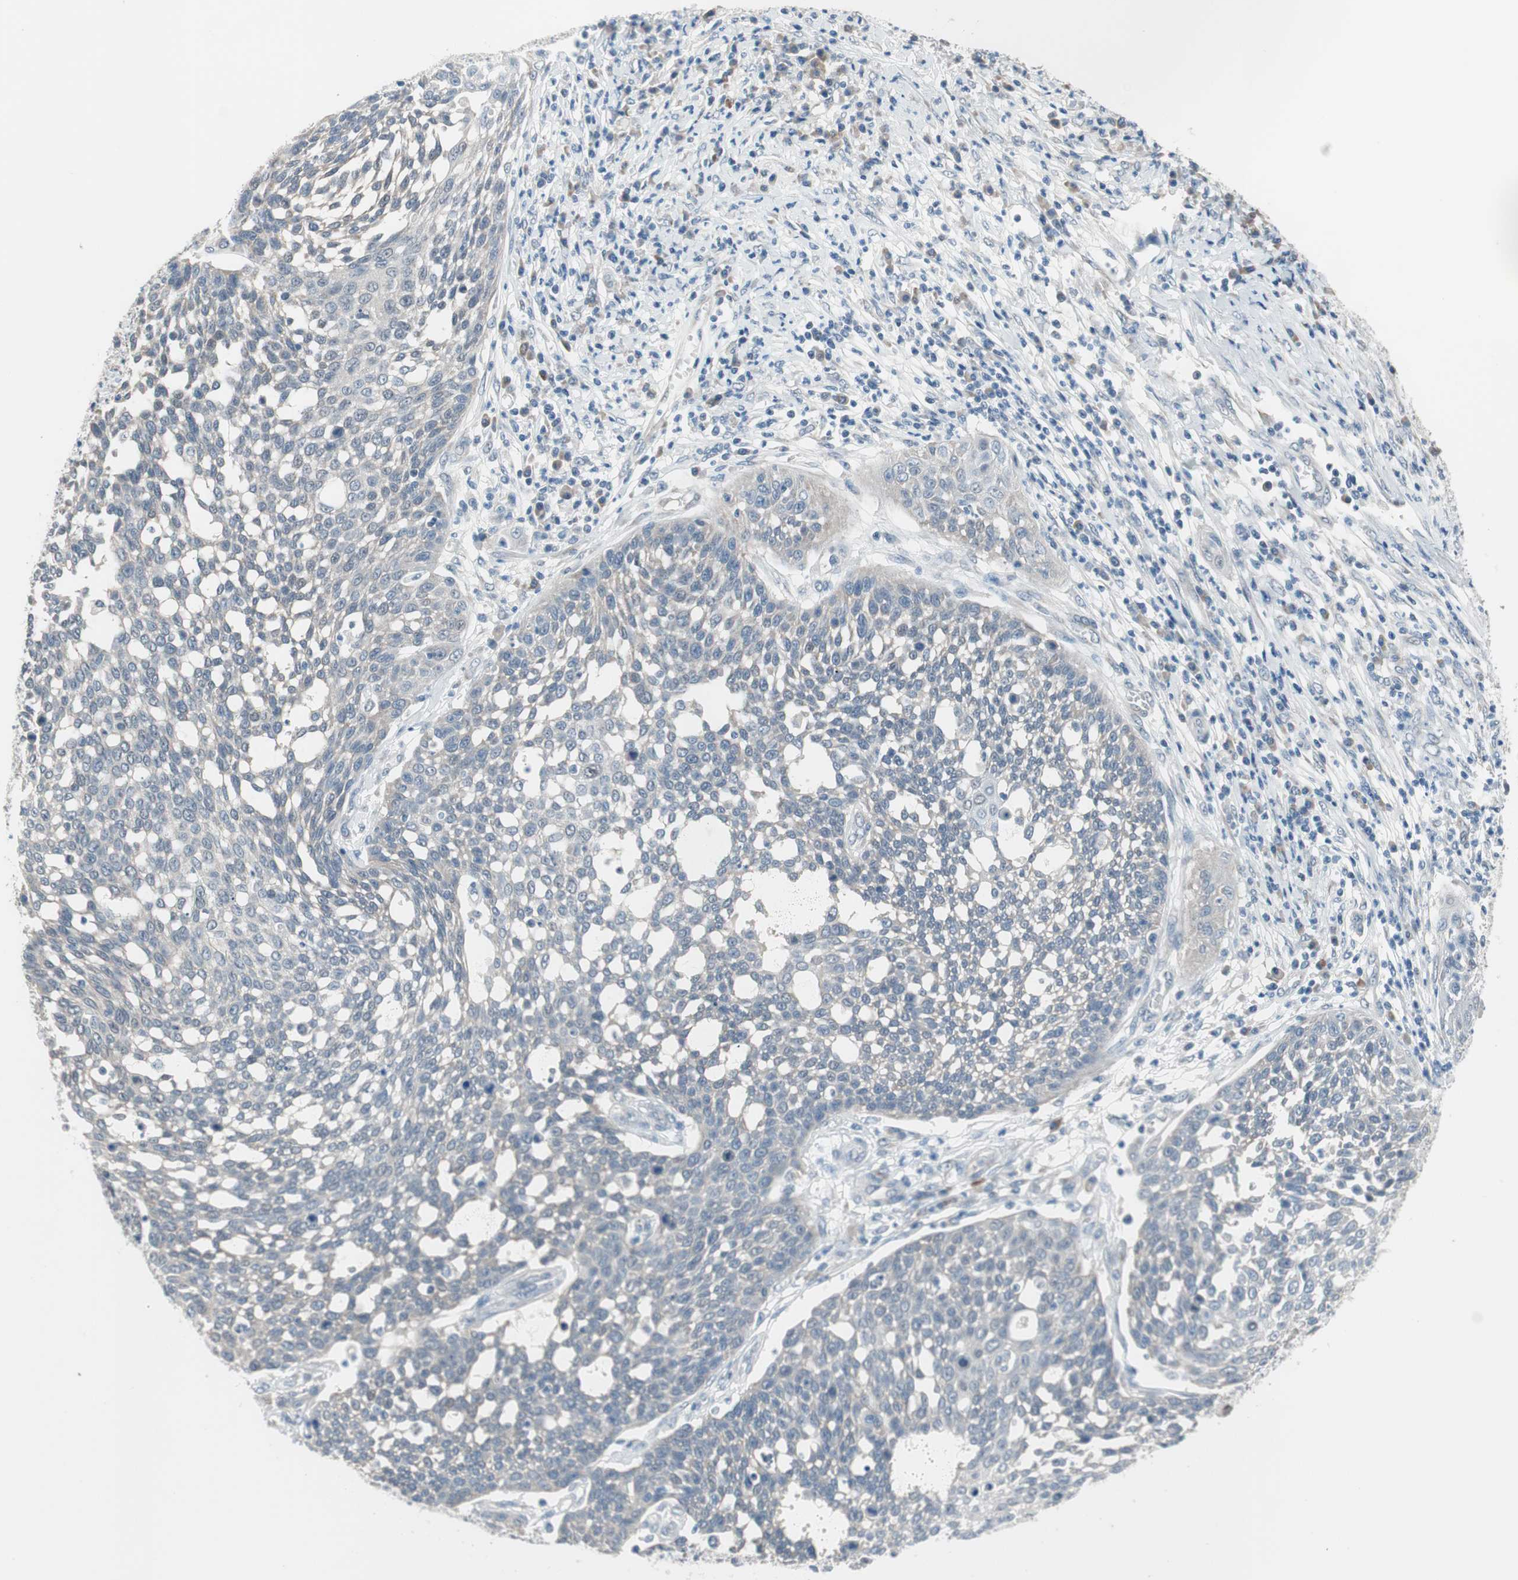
{"staining": {"intensity": "weak", "quantity": "<25%", "location": "cytoplasmic/membranous"}, "tissue": "cervical cancer", "cell_type": "Tumor cells", "image_type": "cancer", "snomed": [{"axis": "morphology", "description": "Squamous cell carcinoma, NOS"}, {"axis": "topography", "description": "Cervix"}], "caption": "IHC histopathology image of human cervical cancer stained for a protein (brown), which displays no staining in tumor cells.", "gene": "GRHL1", "patient": {"sex": "female", "age": 34}}